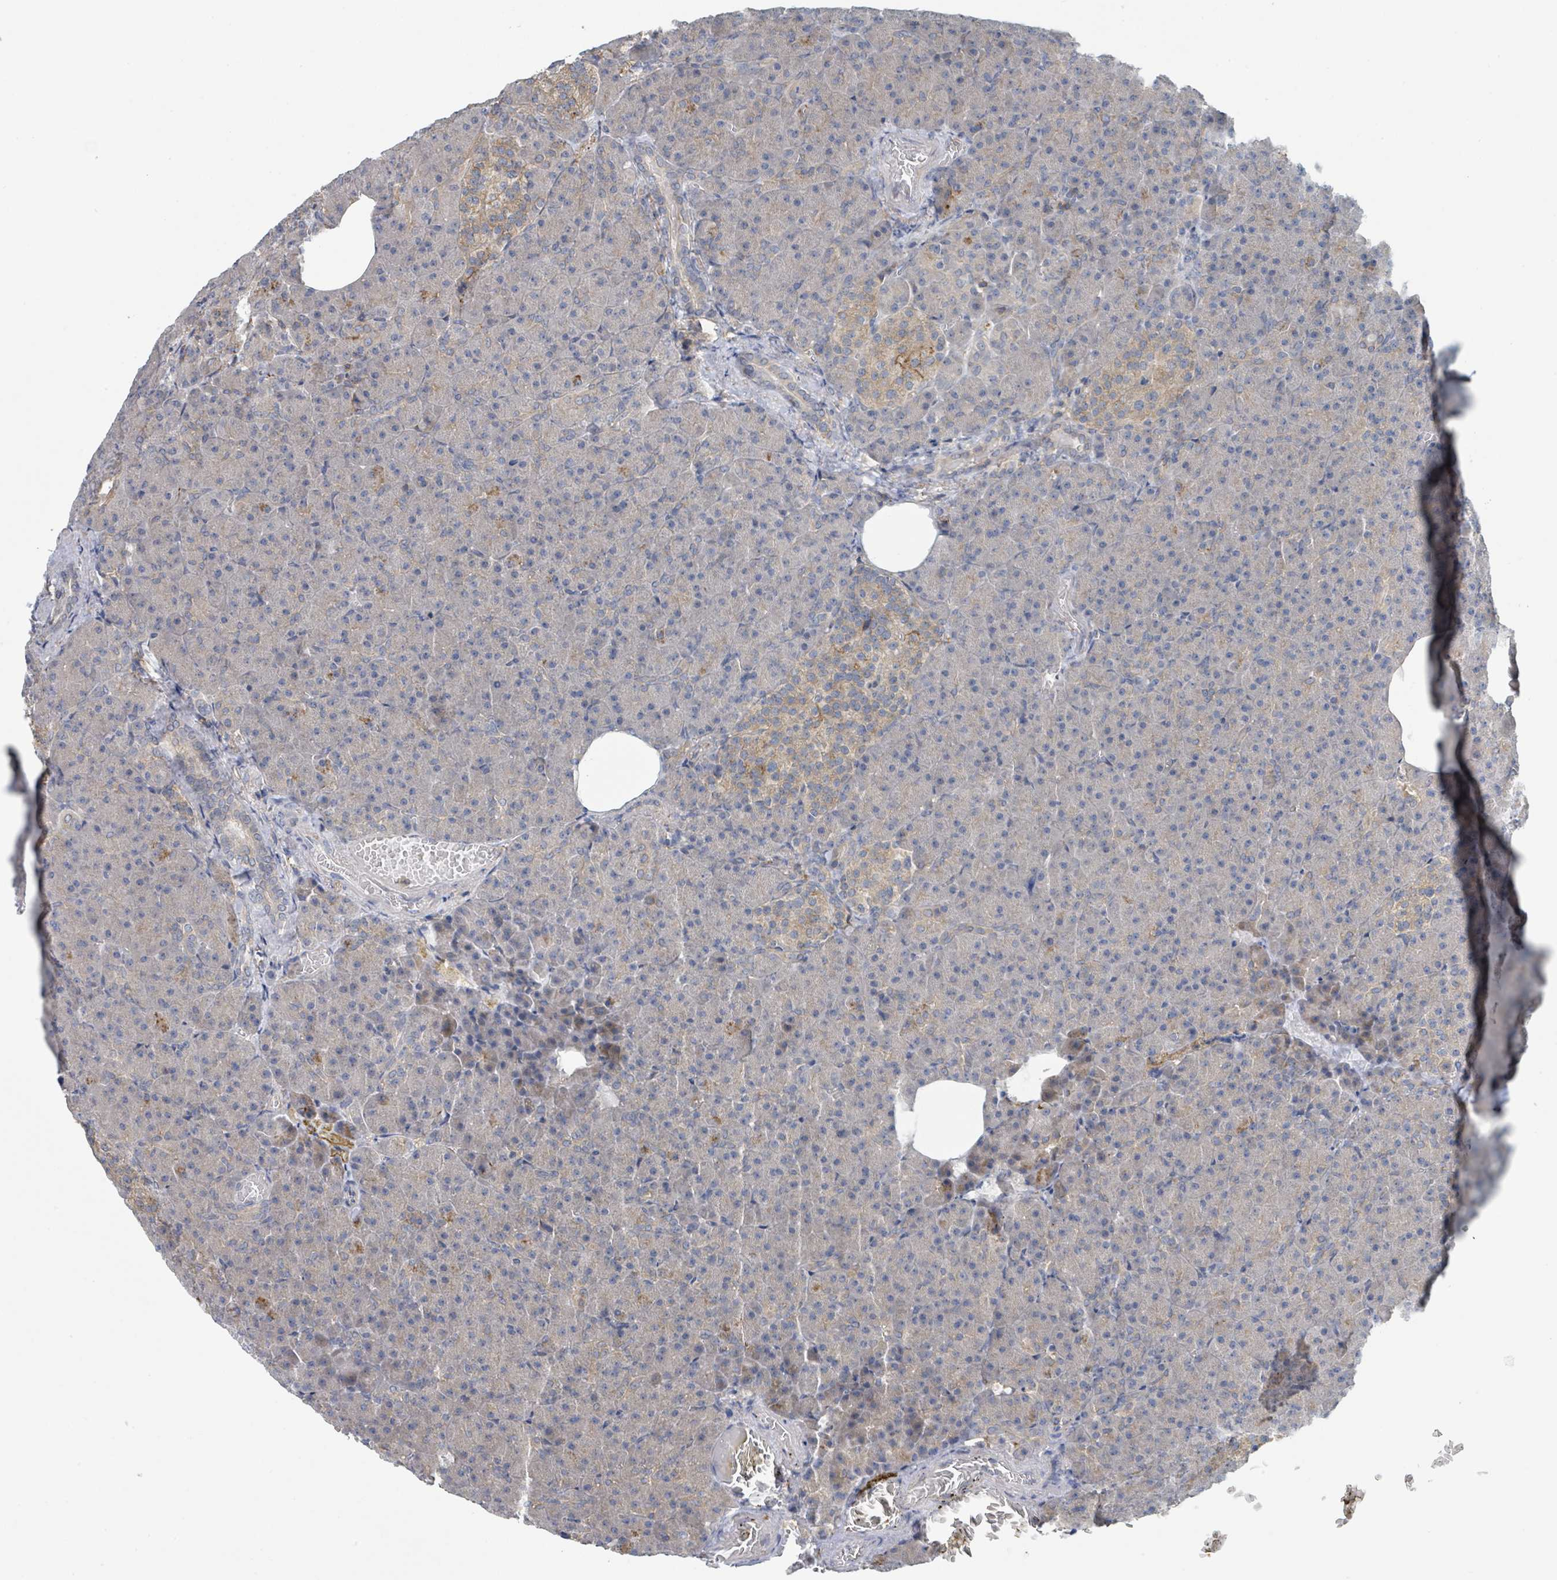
{"staining": {"intensity": "moderate", "quantity": "<25%", "location": "cytoplasmic/membranous"}, "tissue": "pancreas", "cell_type": "Exocrine glandular cells", "image_type": "normal", "snomed": [{"axis": "morphology", "description": "Normal tissue, NOS"}, {"axis": "topography", "description": "Pancreas"}], "caption": "A brown stain highlights moderate cytoplasmic/membranous expression of a protein in exocrine glandular cells of normal human pancreas. (Stains: DAB (3,3'-diaminobenzidine) in brown, nuclei in blue, Microscopy: brightfield microscopy at high magnification).", "gene": "LRRC42", "patient": {"sex": "female", "age": 74}}